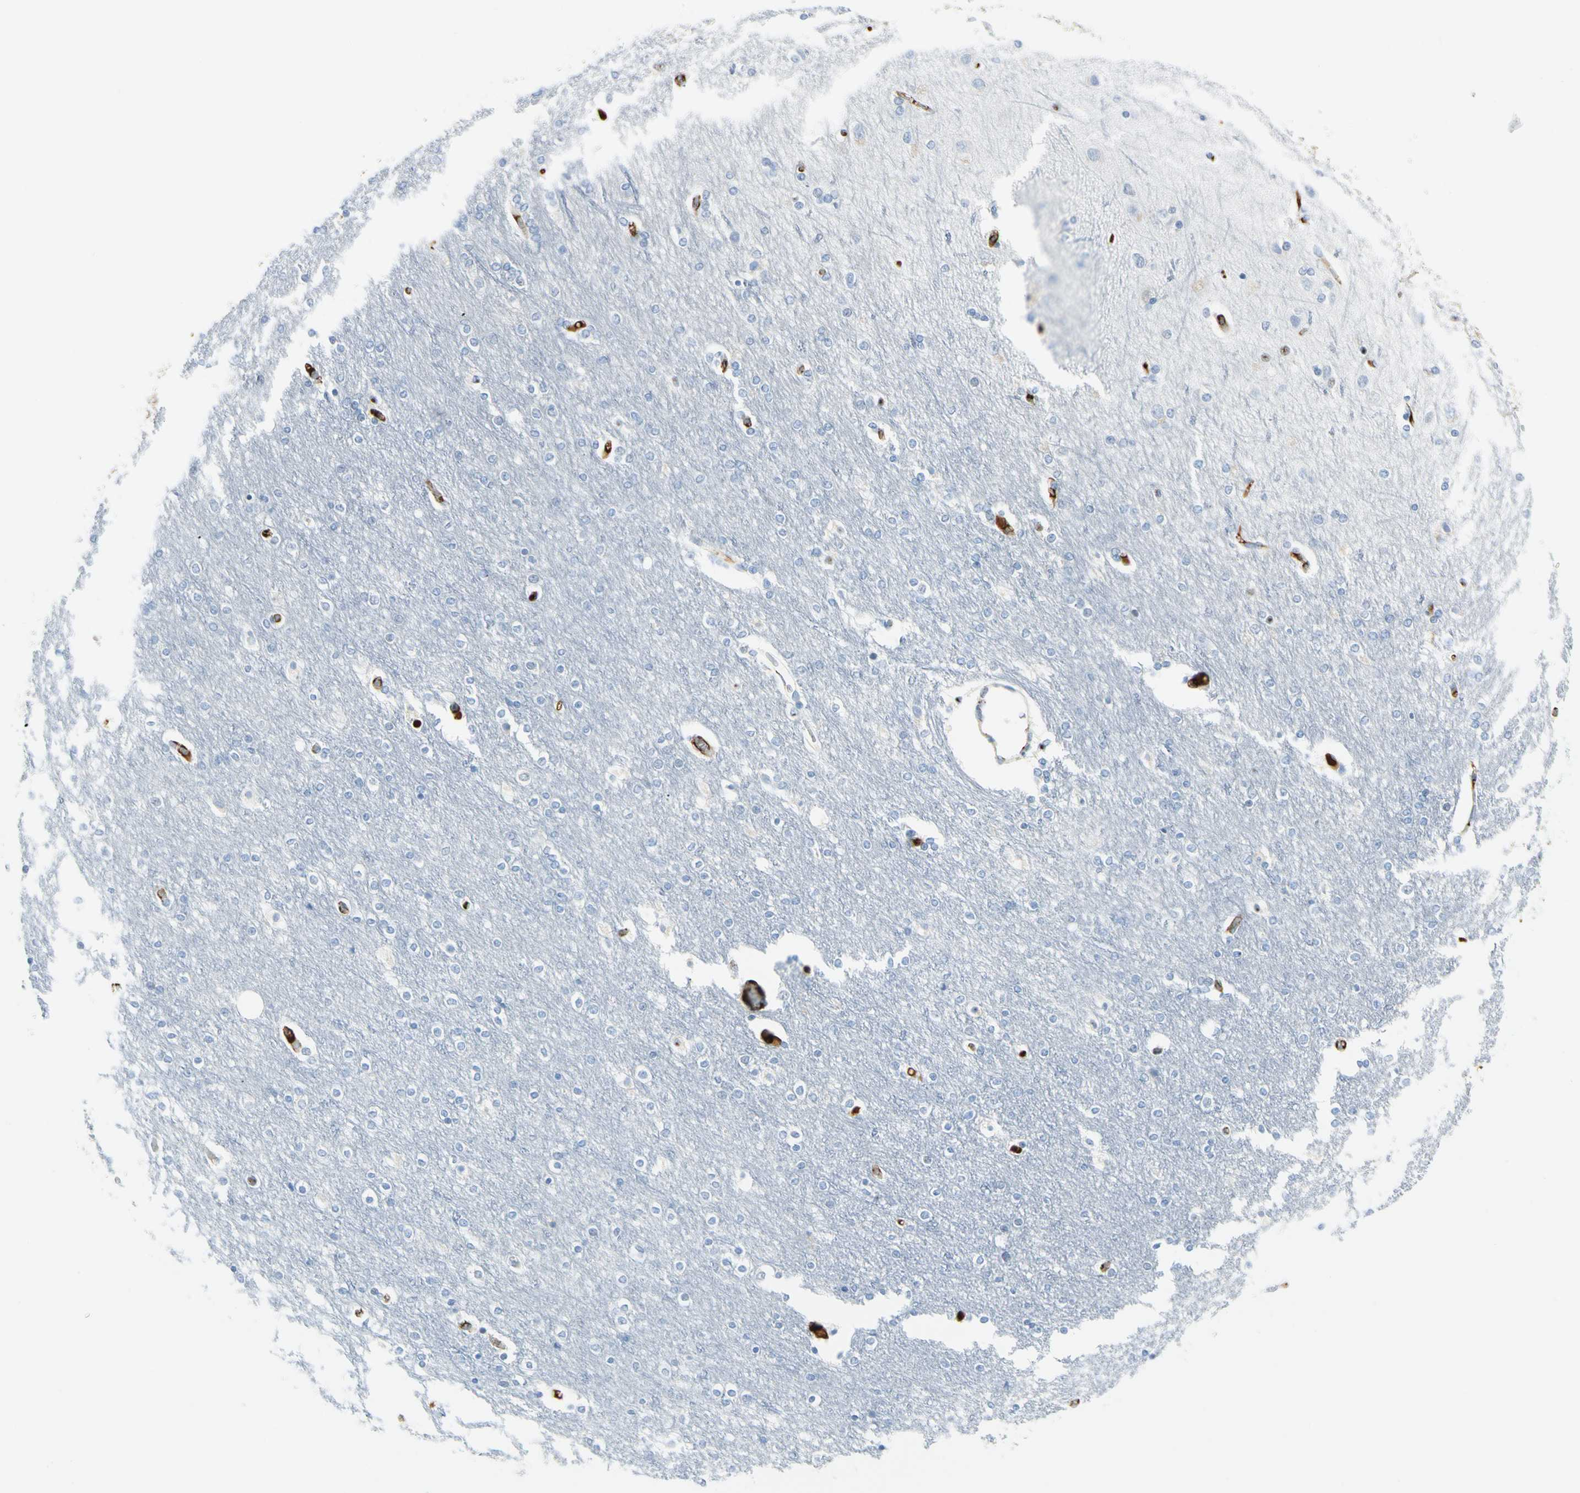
{"staining": {"intensity": "negative", "quantity": "none", "location": "none"}, "tissue": "cerebral cortex", "cell_type": "Endothelial cells", "image_type": "normal", "snomed": [{"axis": "morphology", "description": "Normal tissue, NOS"}, {"axis": "topography", "description": "Cerebral cortex"}], "caption": "Endothelial cells show no significant protein staining in benign cerebral cortex. (DAB immunohistochemistry visualized using brightfield microscopy, high magnification).", "gene": "LAMB3", "patient": {"sex": "female", "age": 54}}